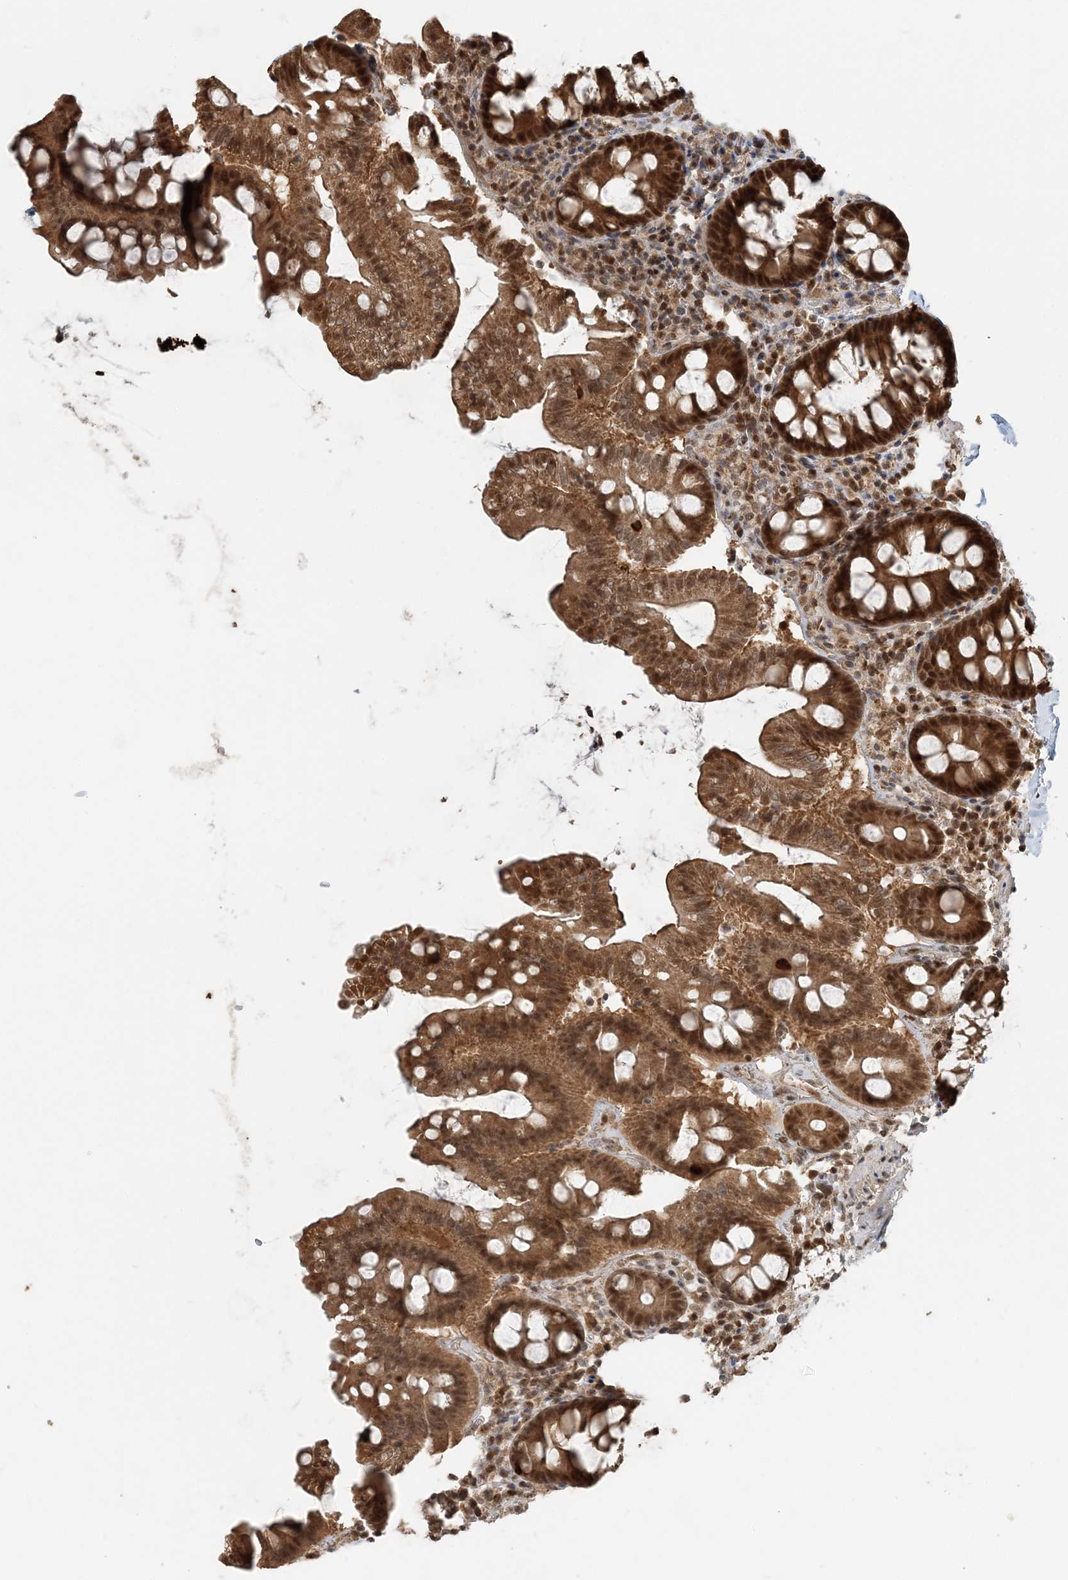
{"staining": {"intensity": "moderate", "quantity": ">75%", "location": "cytoplasmic/membranous,nuclear"}, "tissue": "colon", "cell_type": "Endothelial cells", "image_type": "normal", "snomed": [{"axis": "morphology", "description": "Normal tissue, NOS"}, {"axis": "topography", "description": "Colon"}], "caption": "IHC micrograph of normal colon: colon stained using immunohistochemistry (IHC) exhibits medium levels of moderate protein expression localized specifically in the cytoplasmic/membranous,nuclear of endothelial cells, appearing as a cytoplasmic/membranous,nuclear brown color.", "gene": "ARHGAP35", "patient": {"sex": "female", "age": 79}}